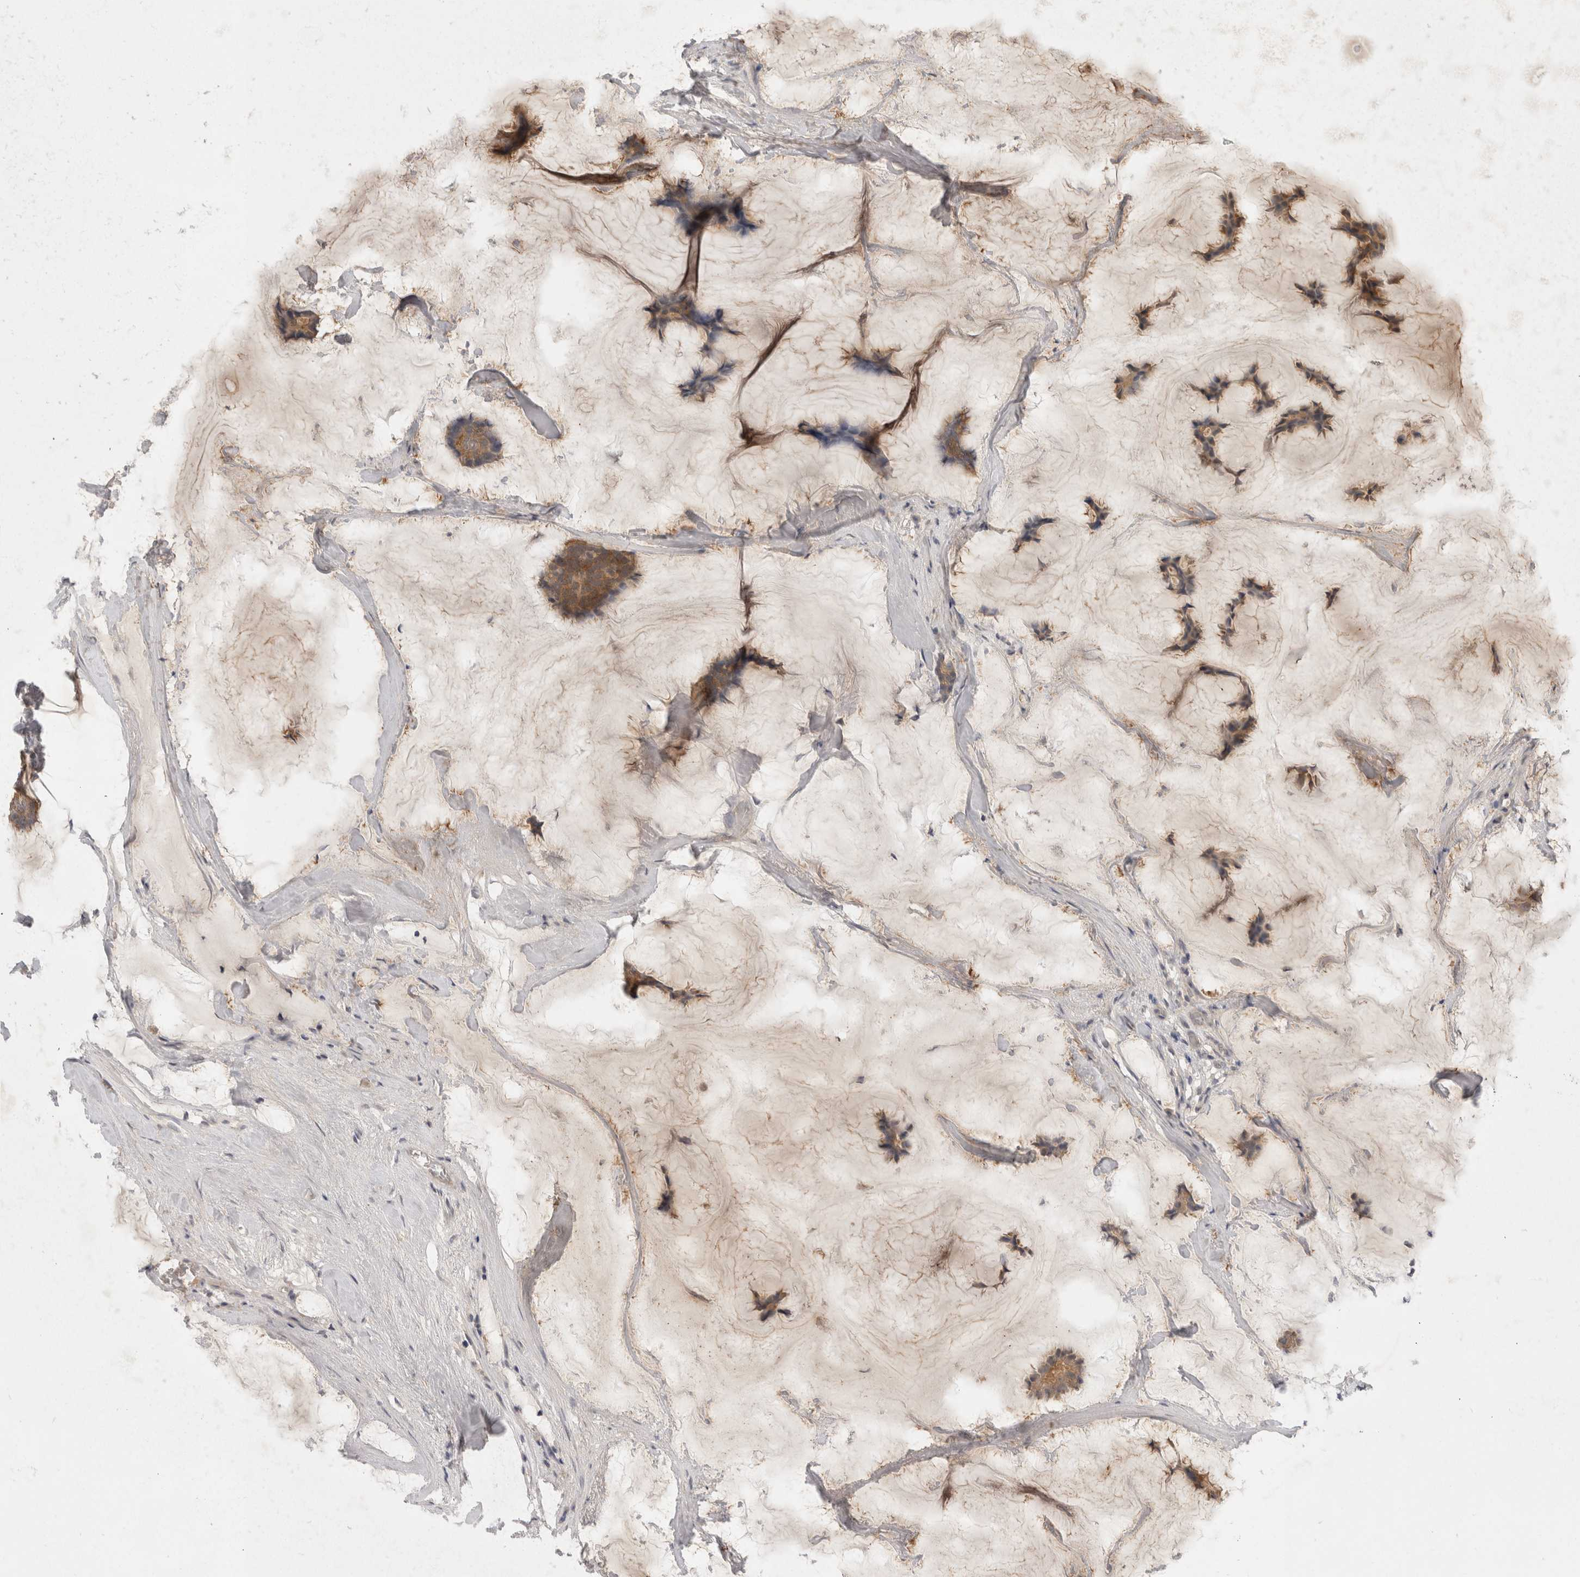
{"staining": {"intensity": "moderate", "quantity": ">75%", "location": "cytoplasmic/membranous"}, "tissue": "breast cancer", "cell_type": "Tumor cells", "image_type": "cancer", "snomed": [{"axis": "morphology", "description": "Duct carcinoma"}, {"axis": "topography", "description": "Breast"}], "caption": "Immunohistochemical staining of human breast infiltrating ductal carcinoma exhibits medium levels of moderate cytoplasmic/membranous protein expression in about >75% of tumor cells. Immunohistochemistry stains the protein of interest in brown and the nuclei are stained blue.", "gene": "TOM1L2", "patient": {"sex": "female", "age": 93}}